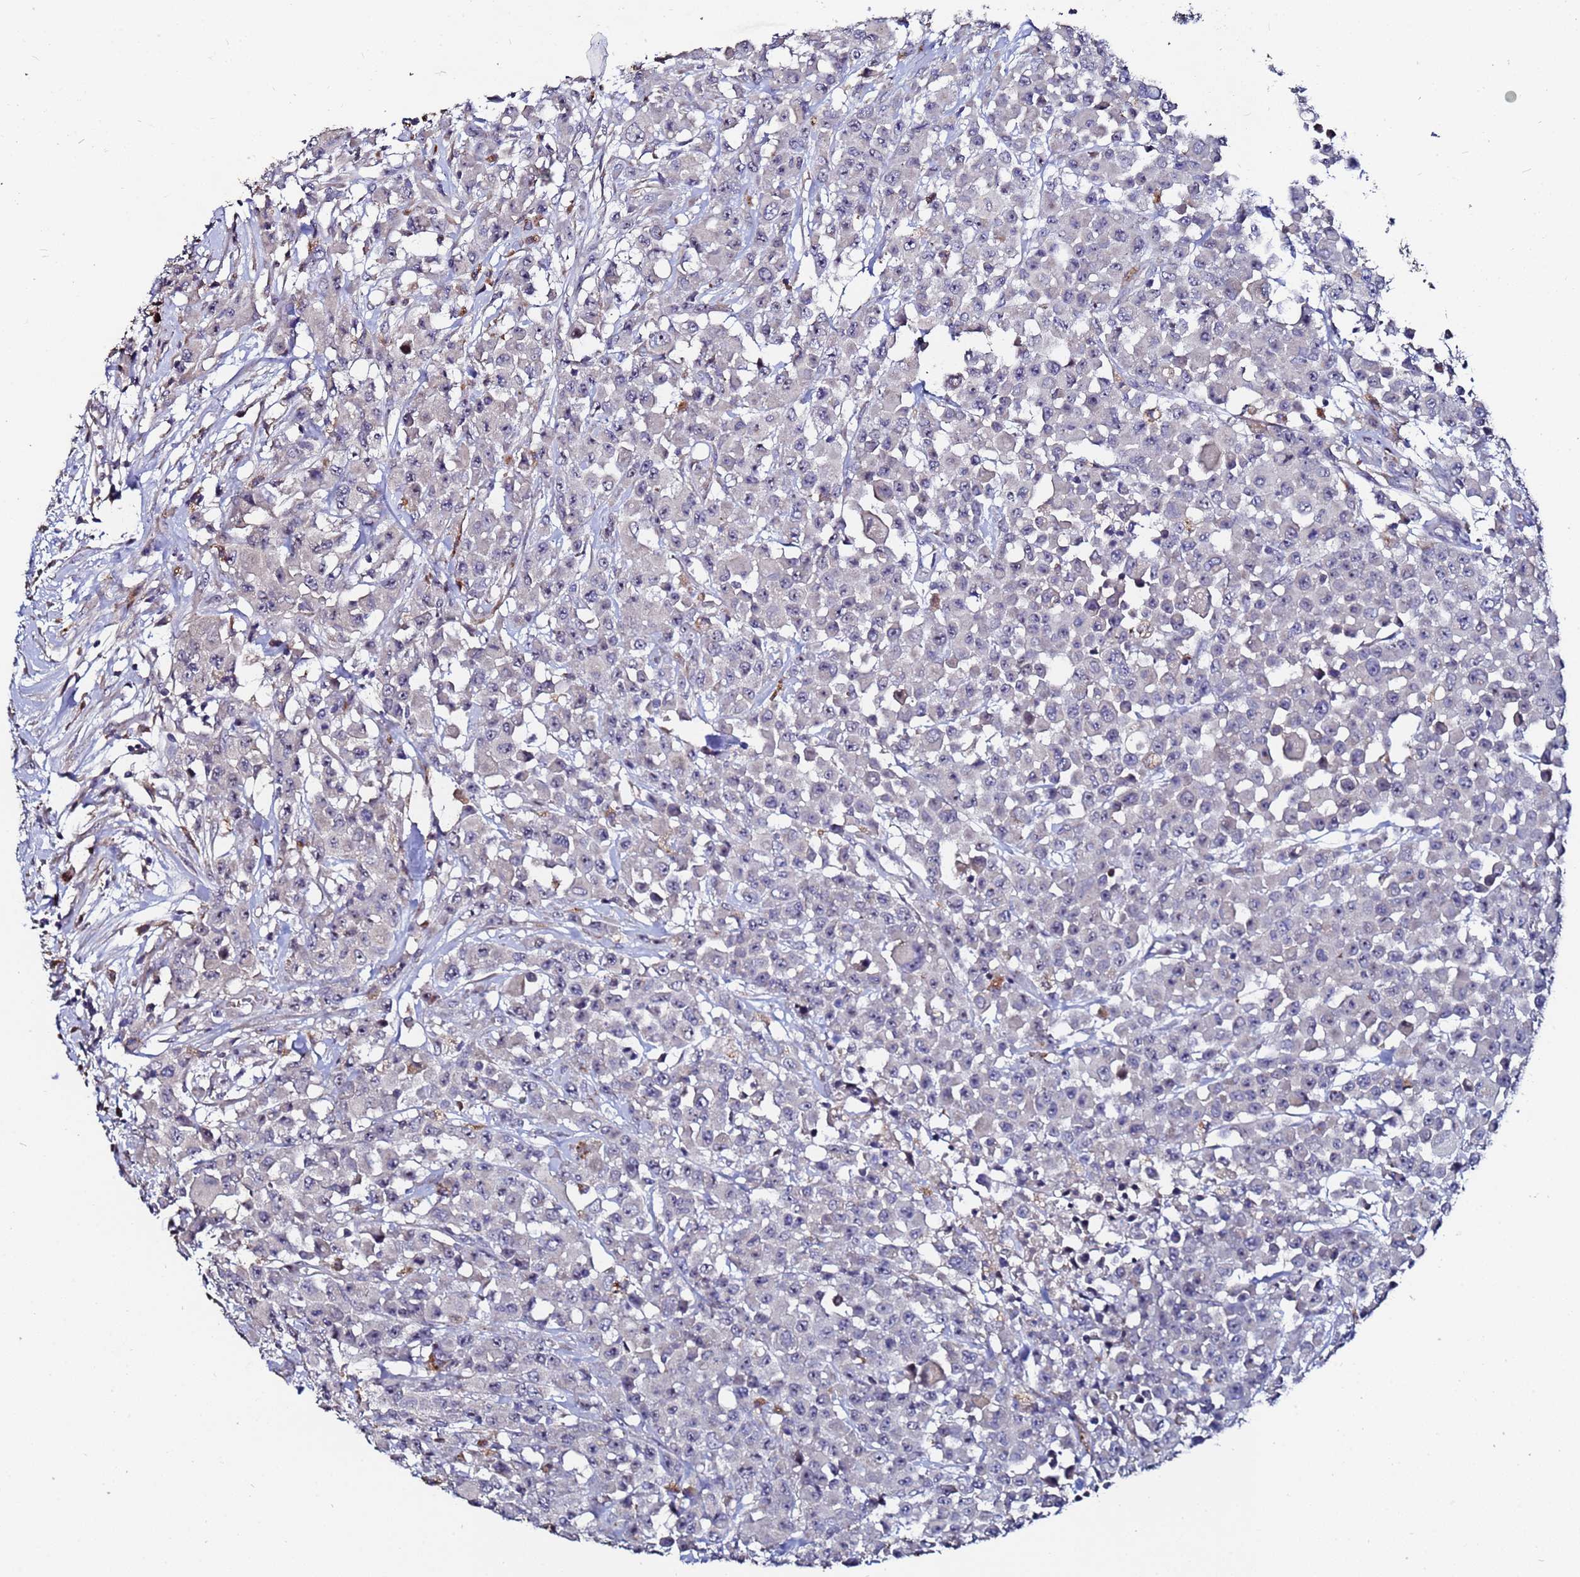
{"staining": {"intensity": "negative", "quantity": "none", "location": "none"}, "tissue": "colorectal cancer", "cell_type": "Tumor cells", "image_type": "cancer", "snomed": [{"axis": "morphology", "description": "Adenocarcinoma, NOS"}, {"axis": "topography", "description": "Colon"}], "caption": "Adenocarcinoma (colorectal) was stained to show a protein in brown. There is no significant staining in tumor cells.", "gene": "TCP10L", "patient": {"sex": "male", "age": 51}}